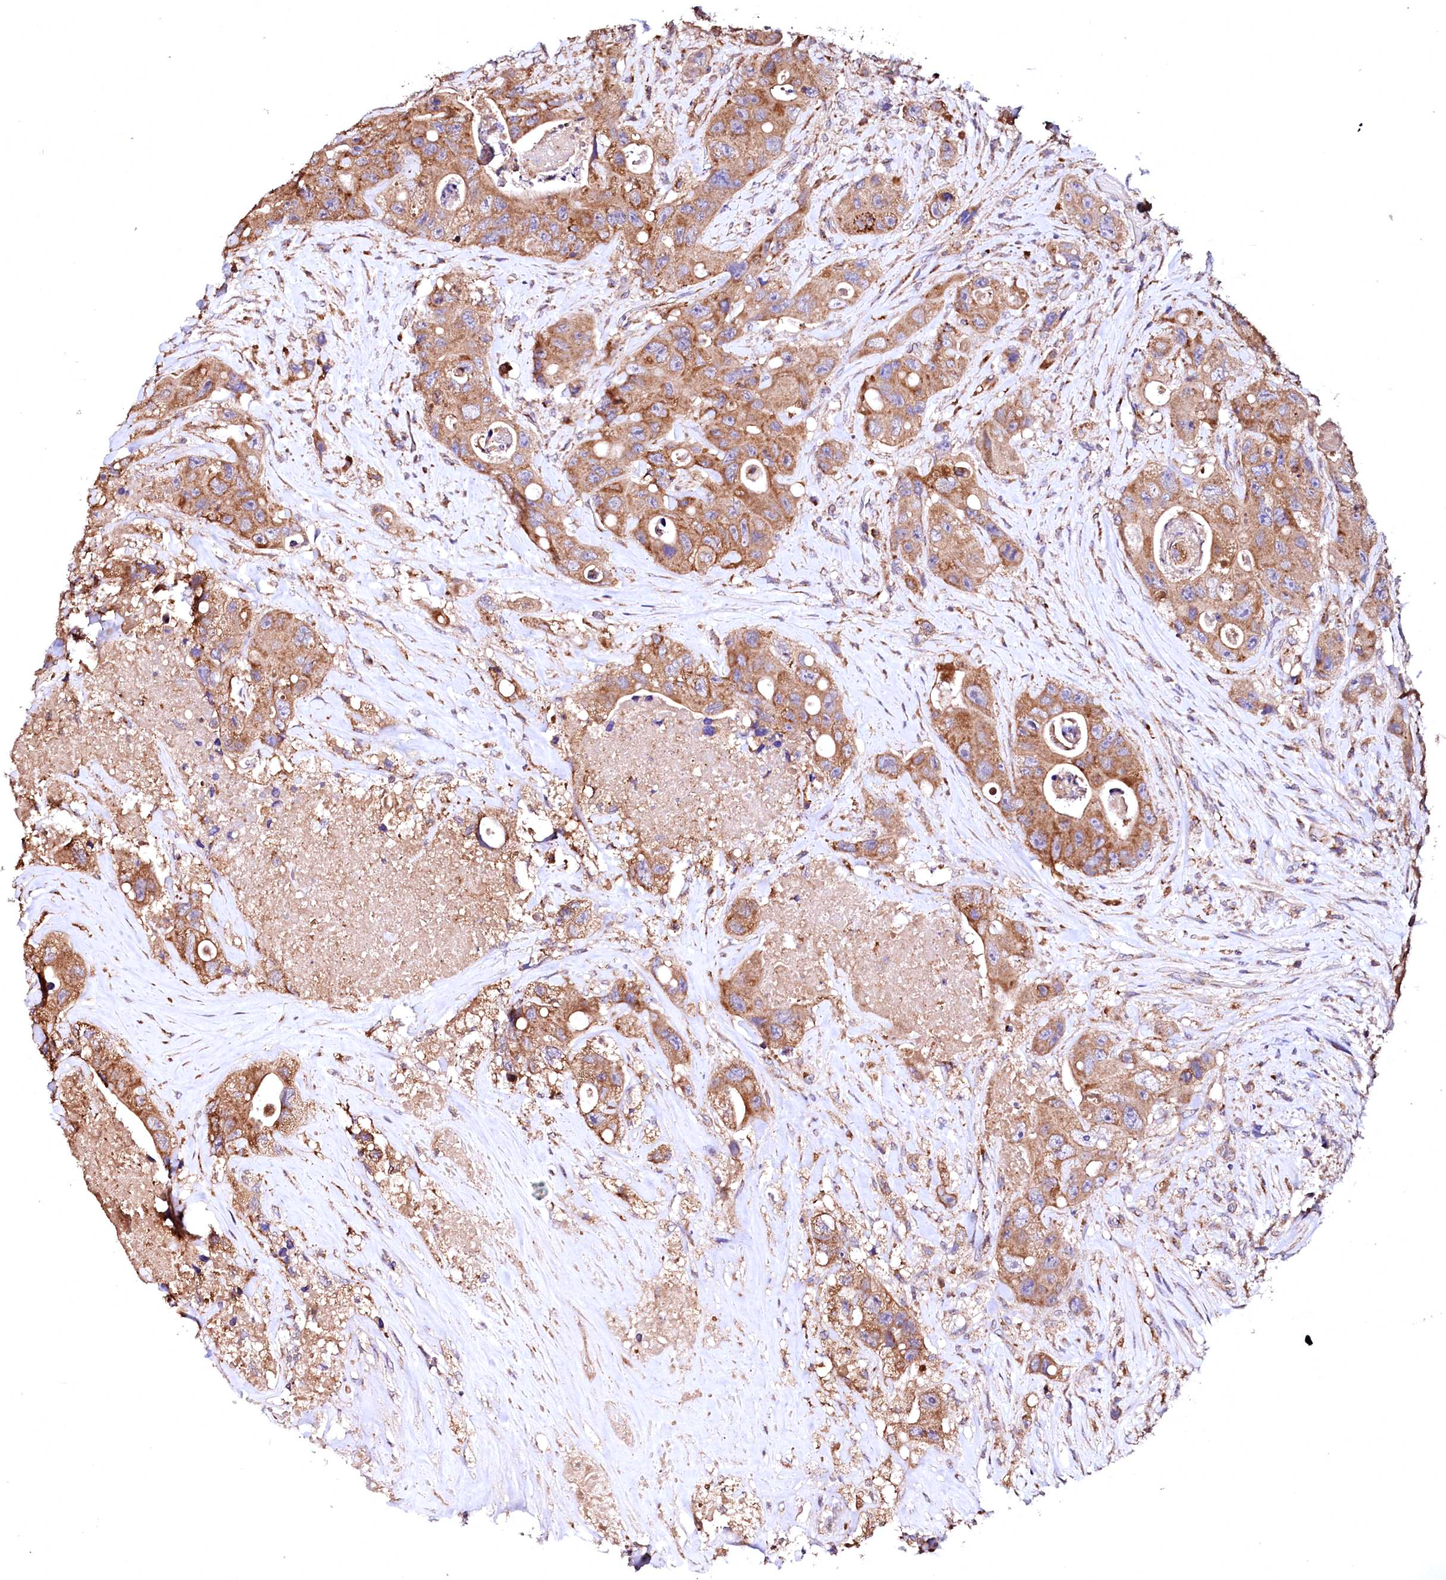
{"staining": {"intensity": "moderate", "quantity": ">75%", "location": "cytoplasmic/membranous"}, "tissue": "colorectal cancer", "cell_type": "Tumor cells", "image_type": "cancer", "snomed": [{"axis": "morphology", "description": "Adenocarcinoma, NOS"}, {"axis": "topography", "description": "Colon"}], "caption": "IHC staining of colorectal adenocarcinoma, which reveals medium levels of moderate cytoplasmic/membranous staining in about >75% of tumor cells indicating moderate cytoplasmic/membranous protein expression. The staining was performed using DAB (3,3'-diaminobenzidine) (brown) for protein detection and nuclei were counterstained in hematoxylin (blue).", "gene": "ST3GAL1", "patient": {"sex": "female", "age": 46}}